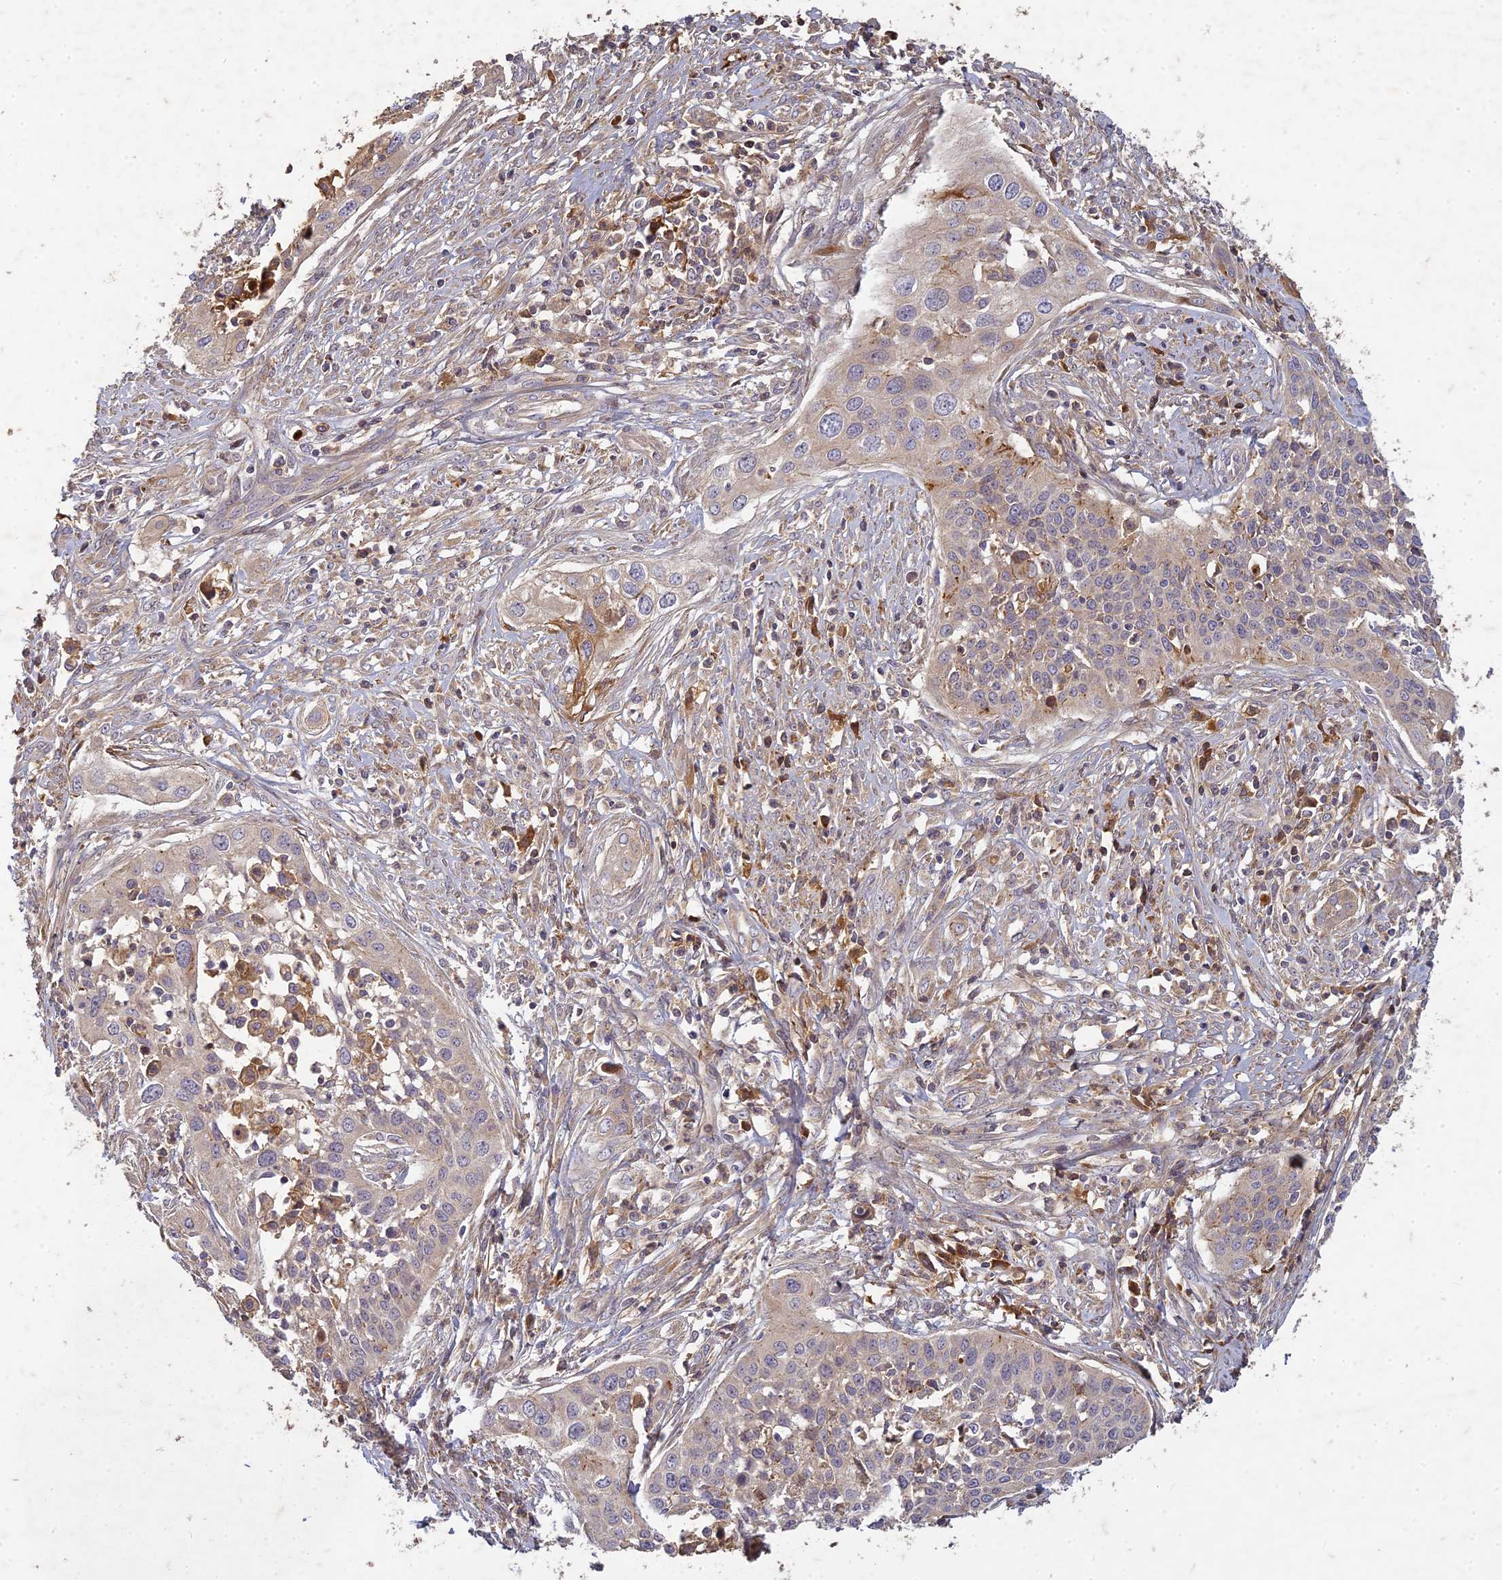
{"staining": {"intensity": "weak", "quantity": "<25%", "location": "cytoplasmic/membranous"}, "tissue": "cervical cancer", "cell_type": "Tumor cells", "image_type": "cancer", "snomed": [{"axis": "morphology", "description": "Squamous cell carcinoma, NOS"}, {"axis": "topography", "description": "Cervix"}], "caption": "Tumor cells are negative for protein expression in human cervical squamous cell carcinoma.", "gene": "TCF25", "patient": {"sex": "female", "age": 34}}